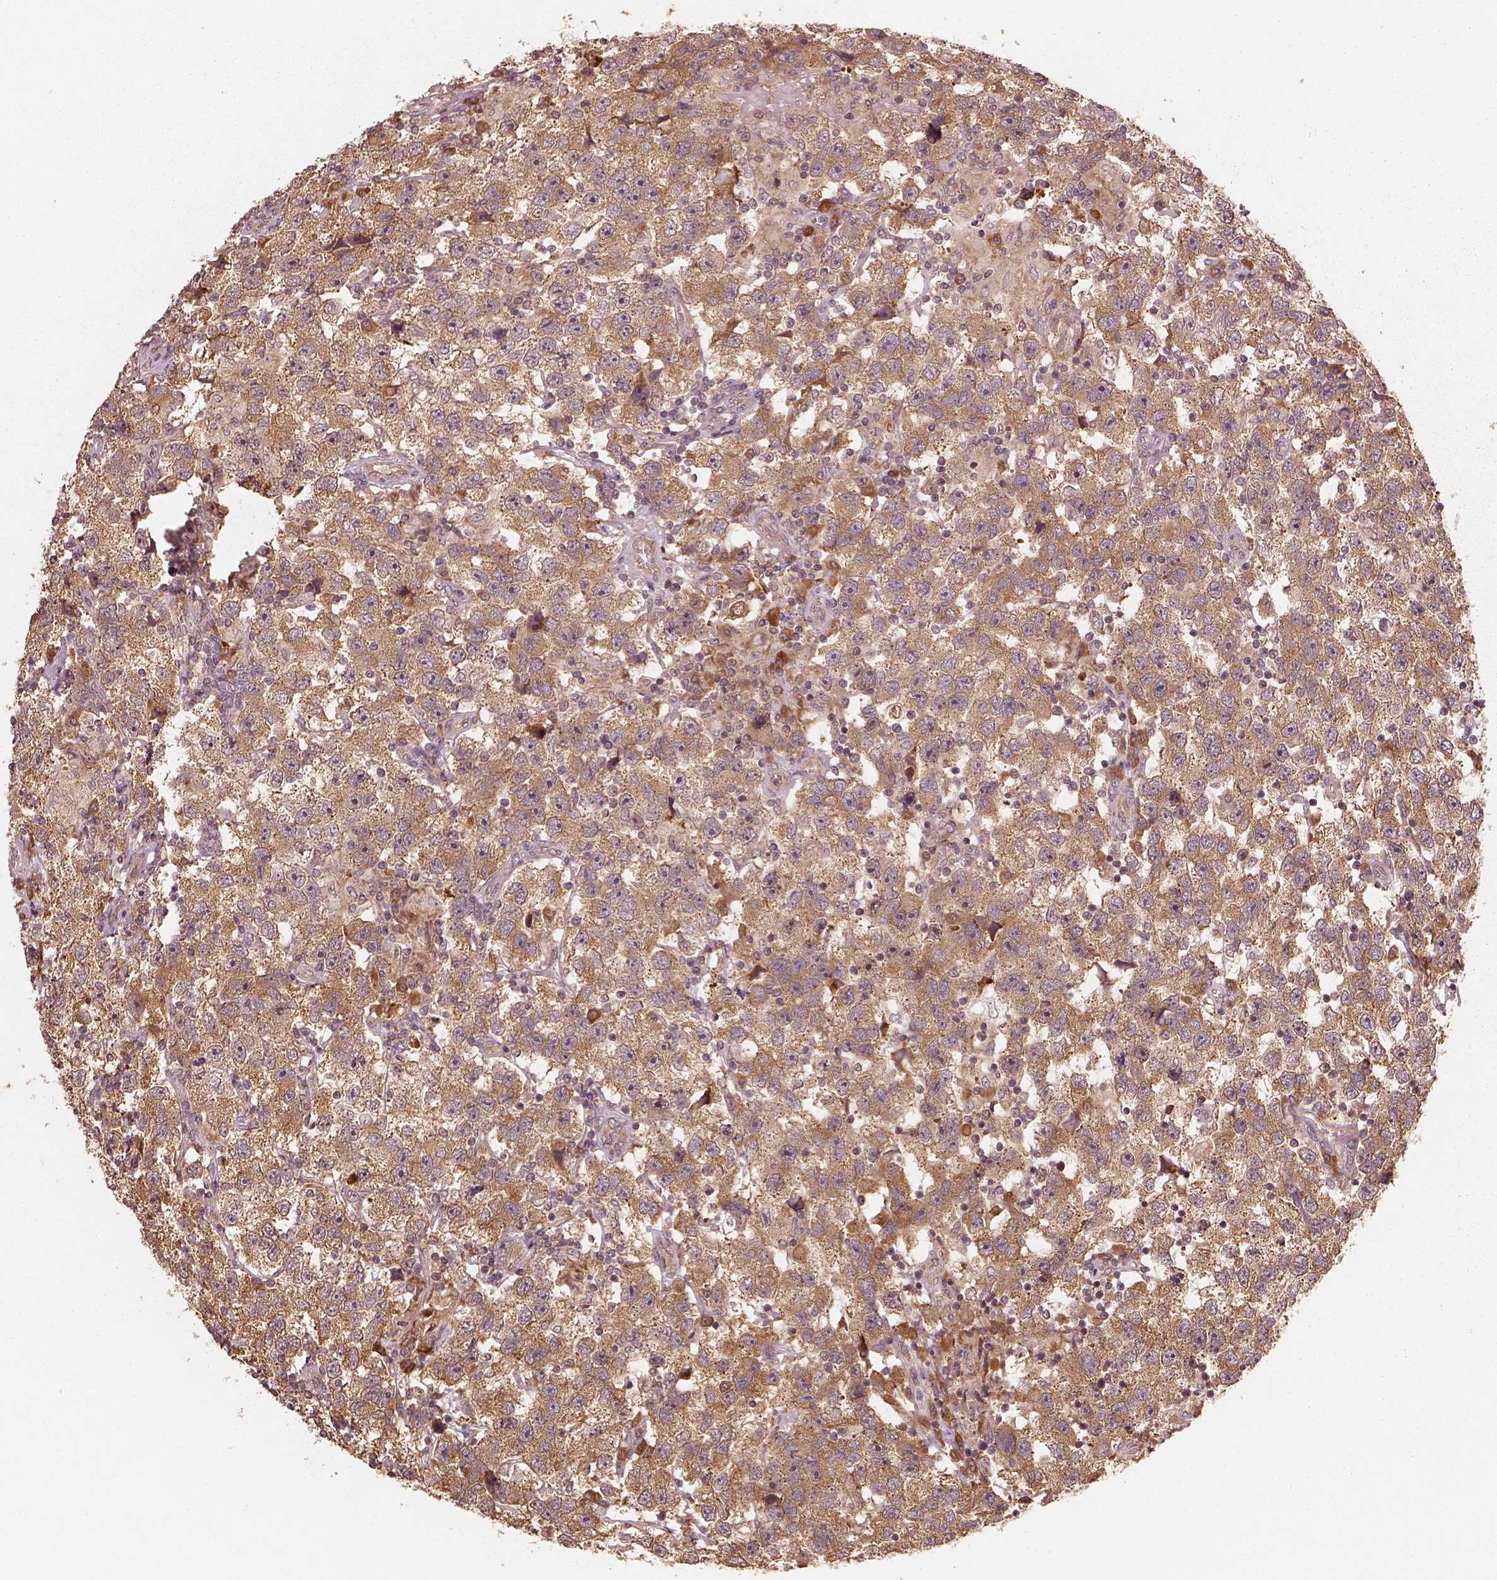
{"staining": {"intensity": "moderate", "quantity": ">75%", "location": "cytoplasmic/membranous"}, "tissue": "testis cancer", "cell_type": "Tumor cells", "image_type": "cancer", "snomed": [{"axis": "morphology", "description": "Seminoma, NOS"}, {"axis": "topography", "description": "Testis"}], "caption": "A histopathology image showing moderate cytoplasmic/membranous positivity in approximately >75% of tumor cells in testis cancer (seminoma), as visualized by brown immunohistochemical staining.", "gene": "RPS5", "patient": {"sex": "male", "age": 26}}